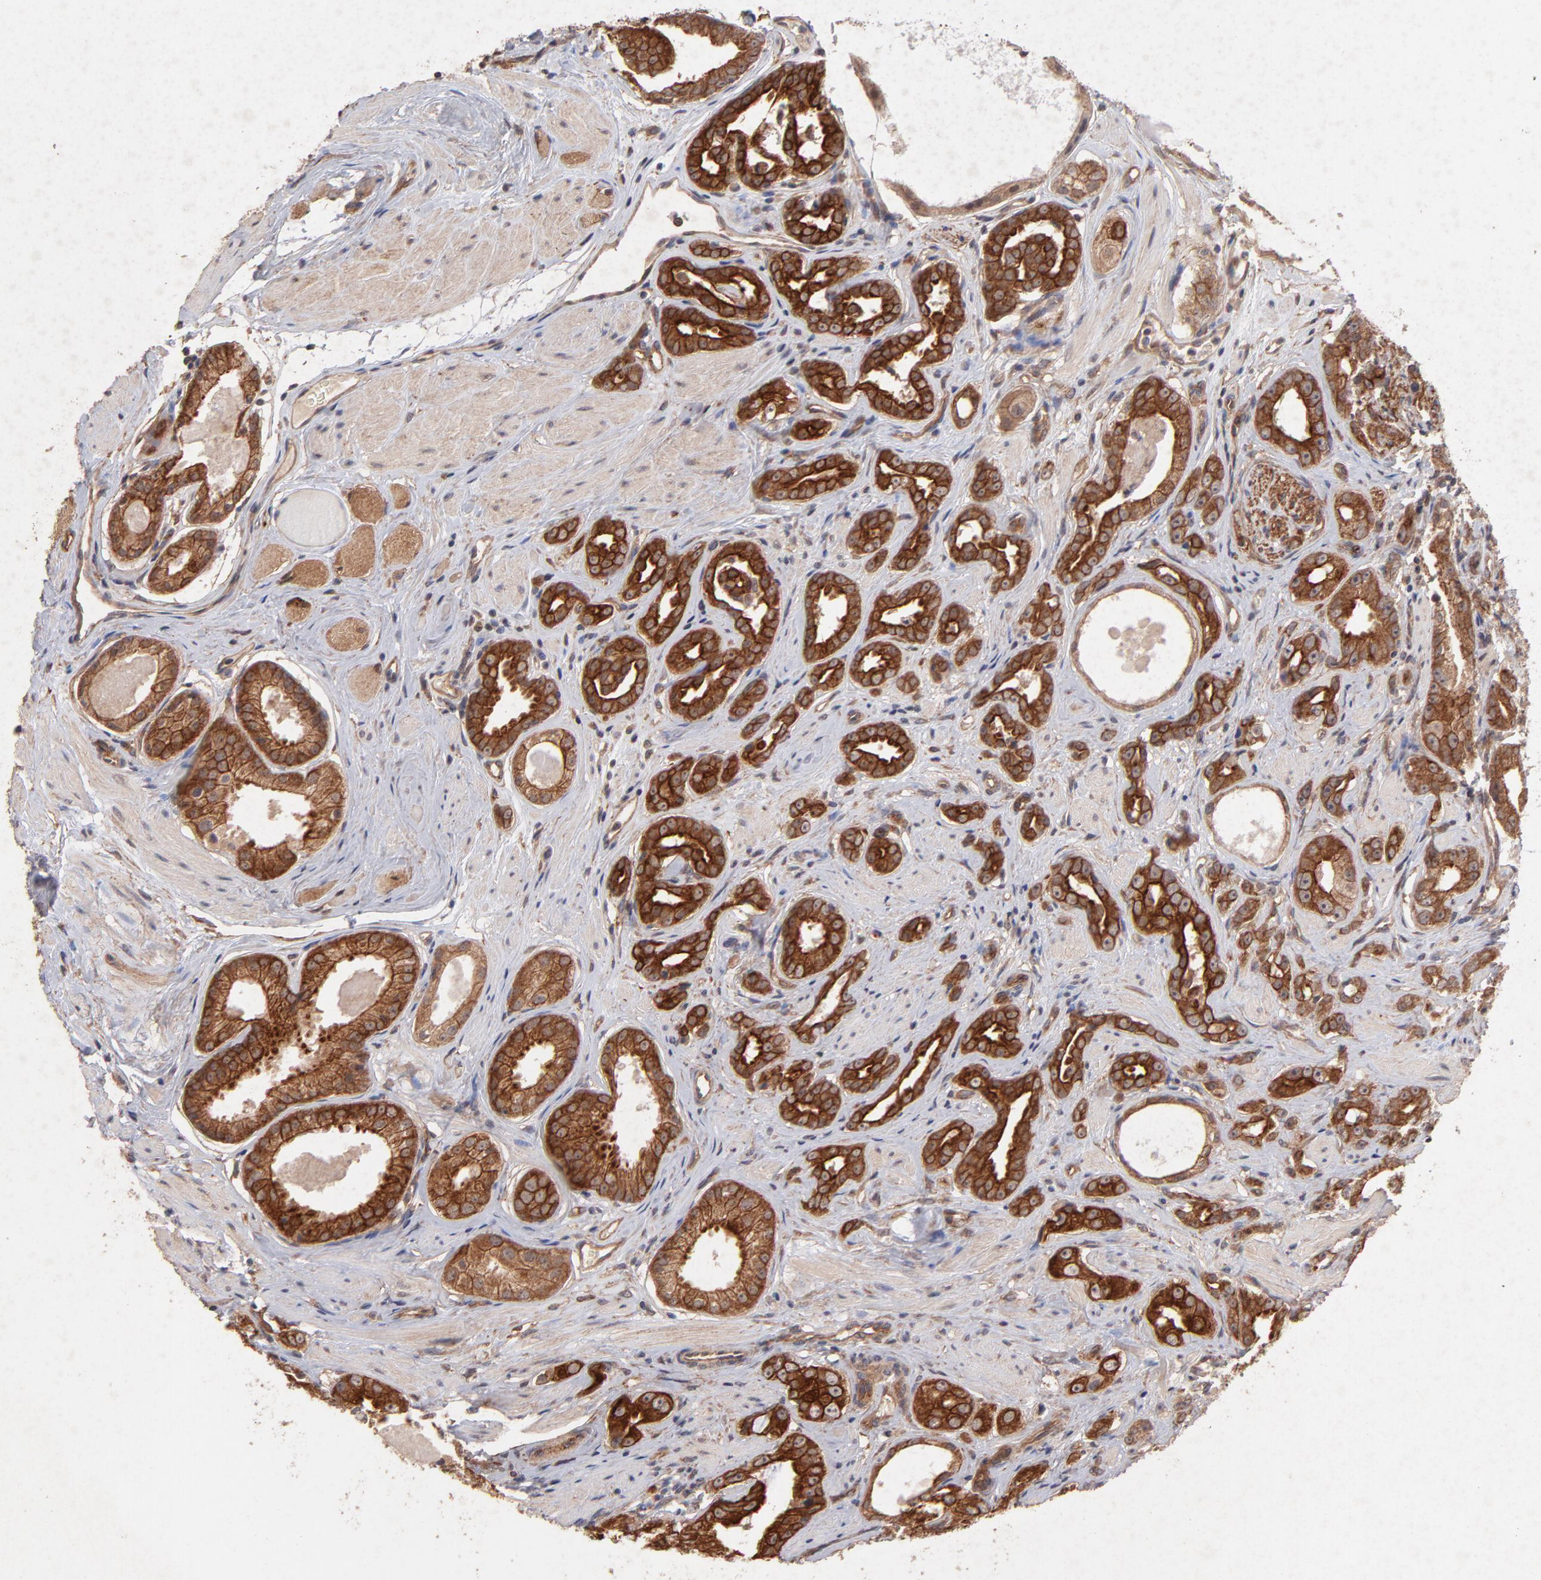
{"staining": {"intensity": "strong", "quantity": ">75%", "location": "cytoplasmic/membranous"}, "tissue": "prostate cancer", "cell_type": "Tumor cells", "image_type": "cancer", "snomed": [{"axis": "morphology", "description": "Adenocarcinoma, Medium grade"}, {"axis": "topography", "description": "Prostate"}], "caption": "An immunohistochemistry (IHC) histopathology image of neoplastic tissue is shown. Protein staining in brown highlights strong cytoplasmic/membranous positivity in medium-grade adenocarcinoma (prostate) within tumor cells. The staining is performed using DAB brown chromogen to label protein expression. The nuclei are counter-stained blue using hematoxylin.", "gene": "STAP2", "patient": {"sex": "male", "age": 53}}